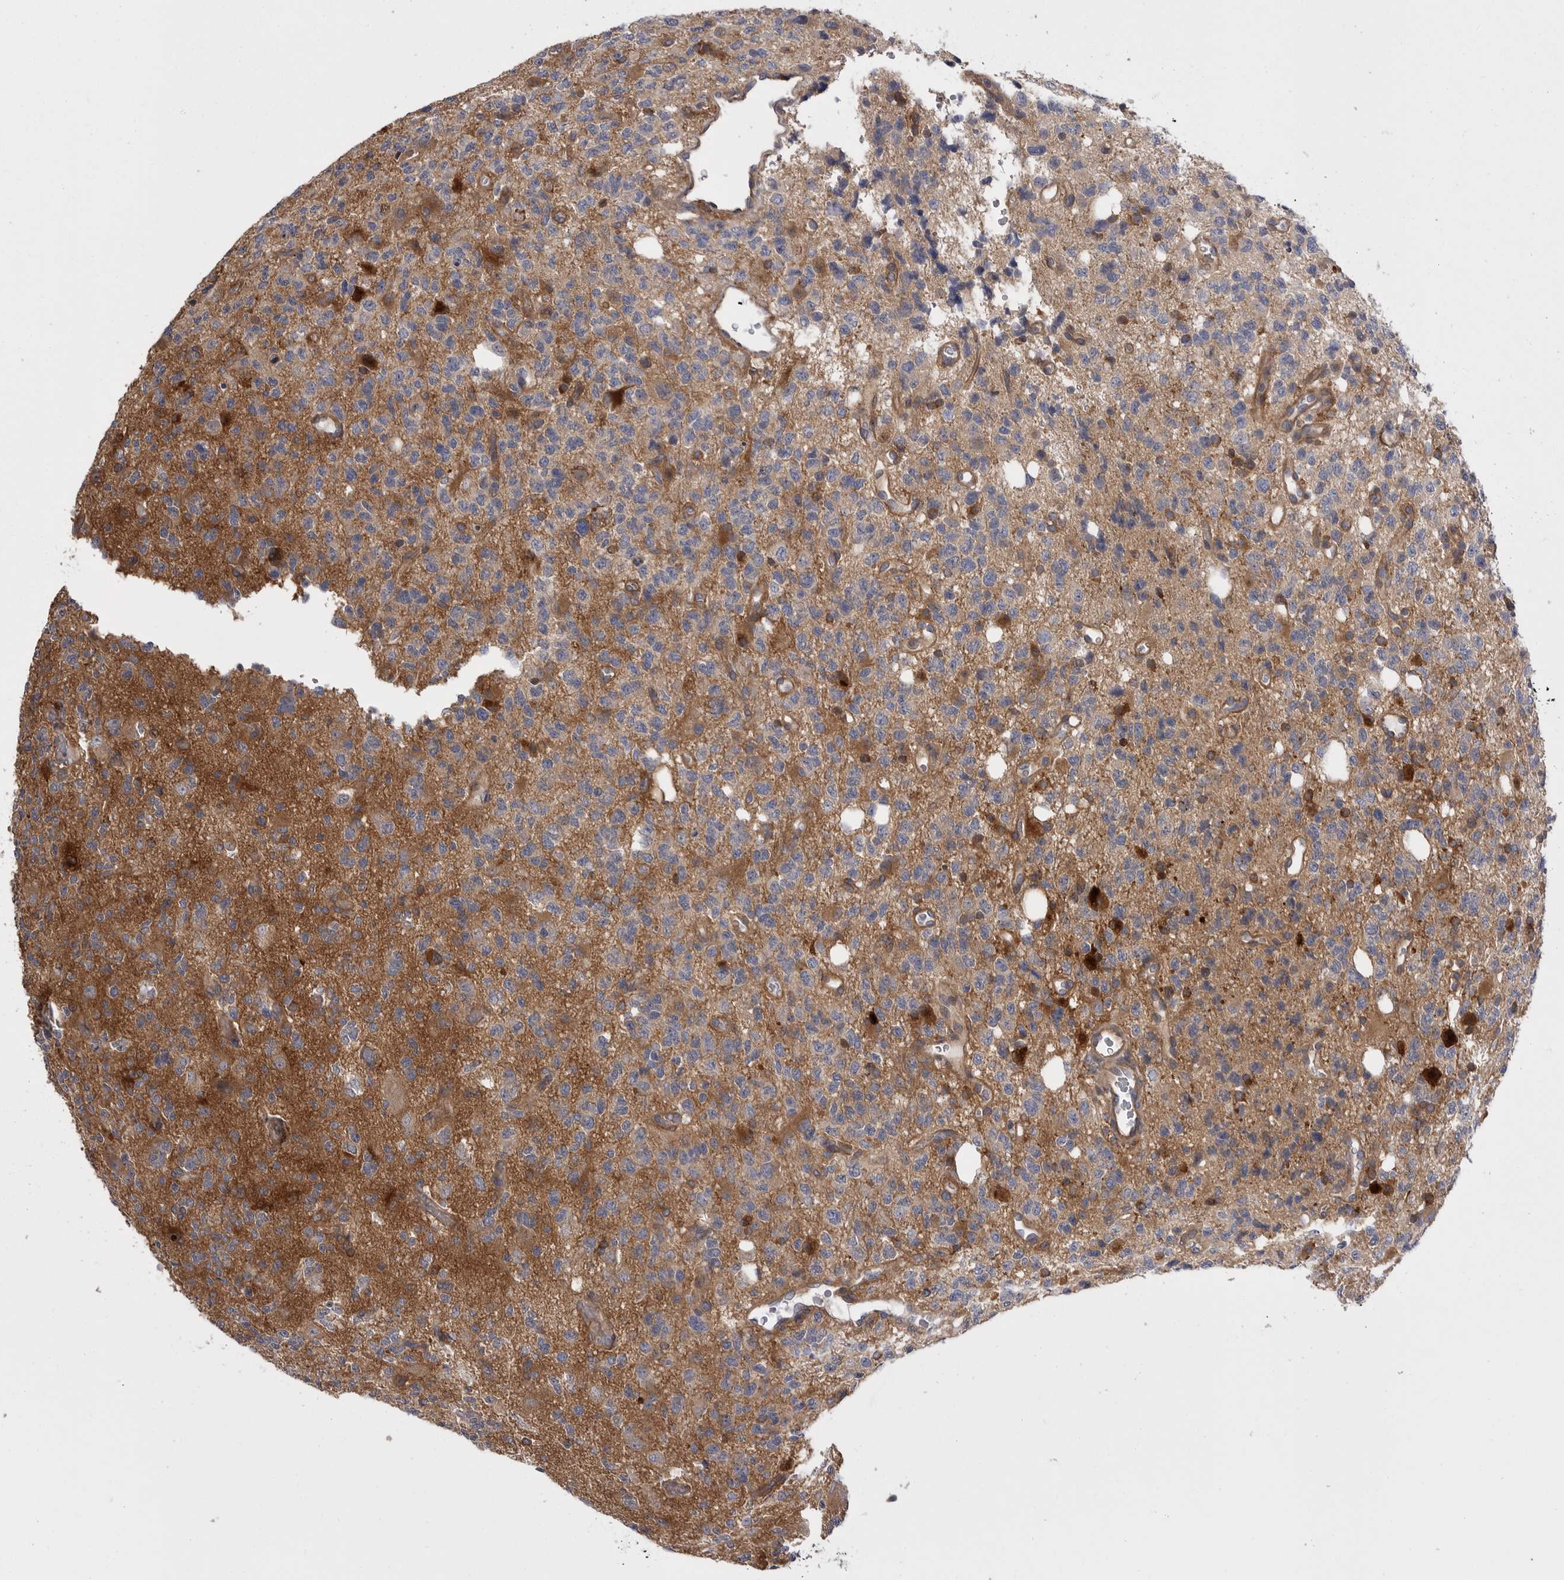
{"staining": {"intensity": "weak", "quantity": "<25%", "location": "cytoplasmic/membranous"}, "tissue": "glioma", "cell_type": "Tumor cells", "image_type": "cancer", "snomed": [{"axis": "morphology", "description": "Glioma, malignant, High grade"}, {"axis": "topography", "description": "Brain"}], "caption": "This micrograph is of glioma stained with immunohistochemistry to label a protein in brown with the nuclei are counter-stained blue. There is no positivity in tumor cells.", "gene": "OSBPL9", "patient": {"sex": "female", "age": 62}}